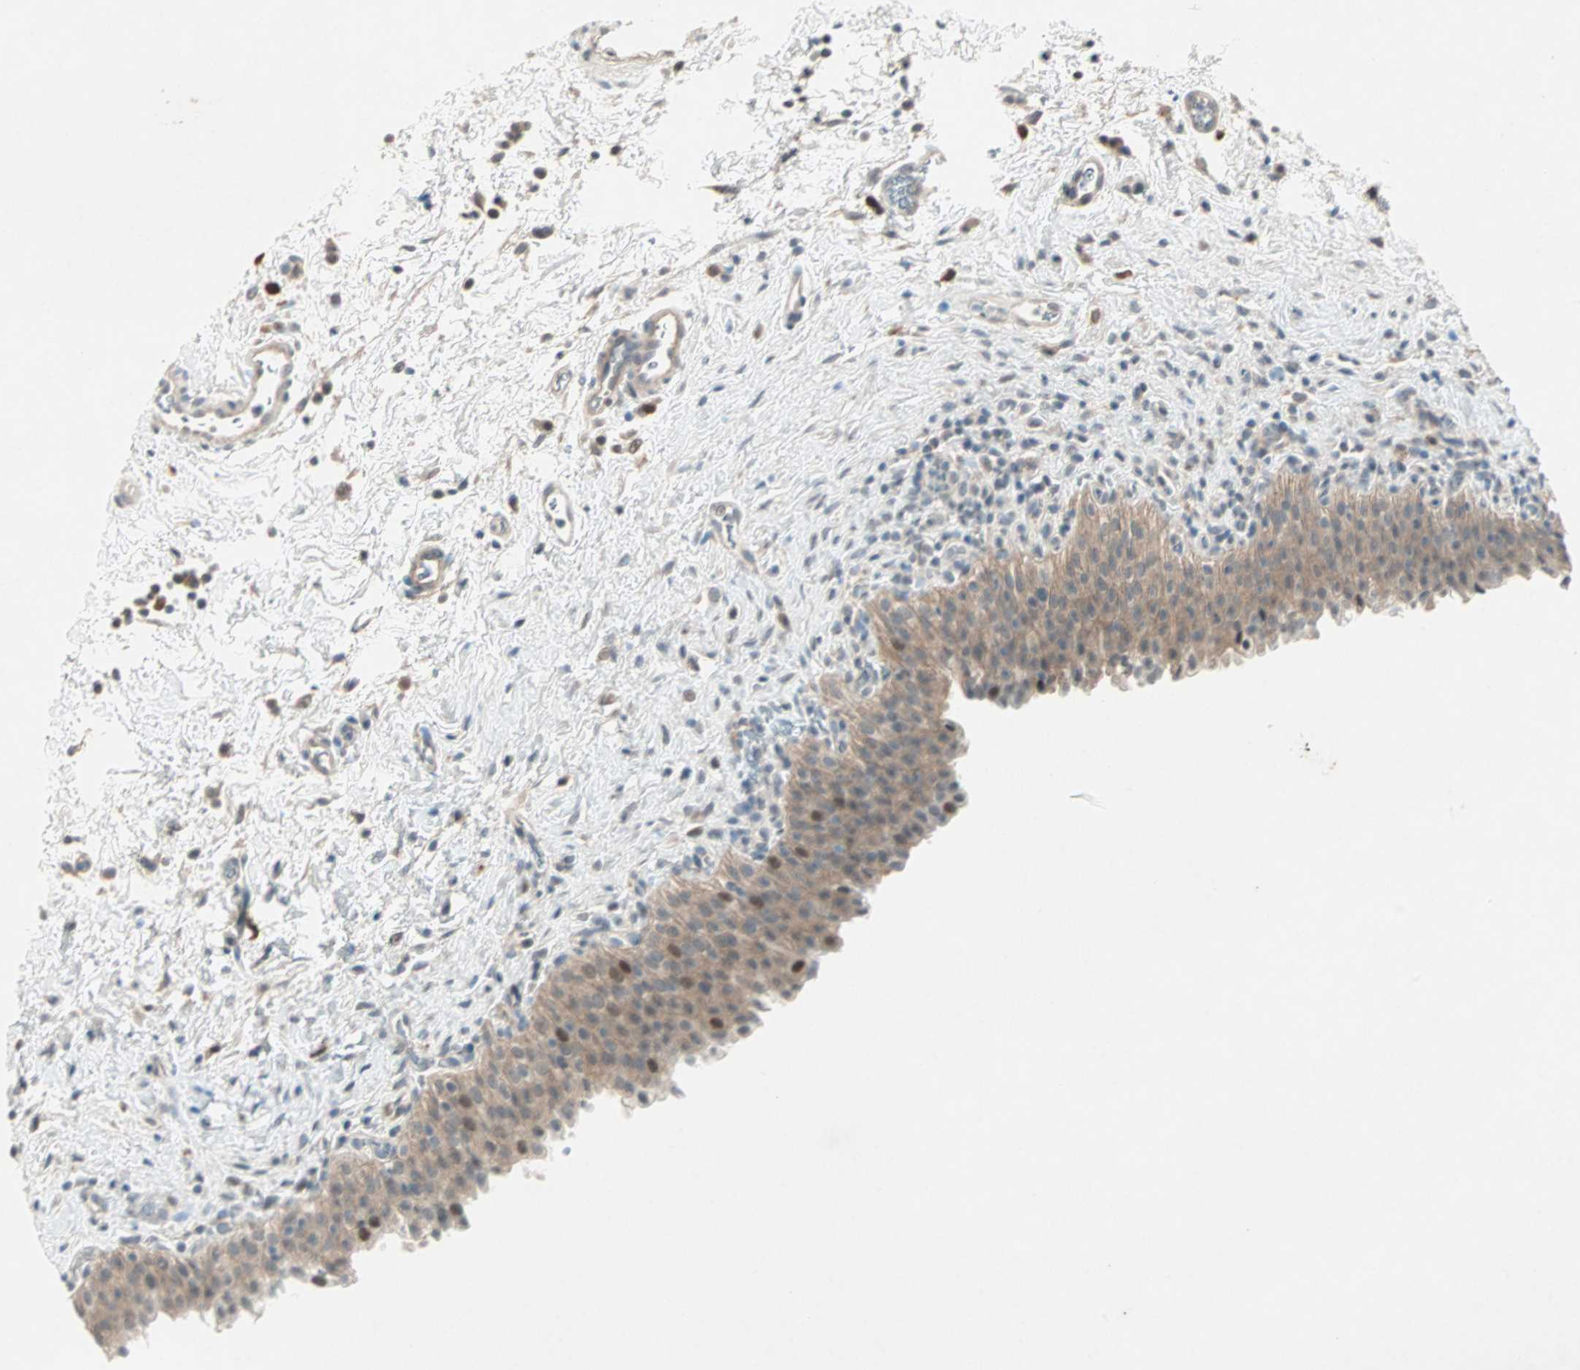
{"staining": {"intensity": "moderate", "quantity": ">75%", "location": "cytoplasmic/membranous,nuclear"}, "tissue": "urinary bladder", "cell_type": "Urothelial cells", "image_type": "normal", "snomed": [{"axis": "morphology", "description": "Normal tissue, NOS"}, {"axis": "topography", "description": "Urinary bladder"}], "caption": "Immunohistochemistry (IHC) photomicrograph of normal urinary bladder stained for a protein (brown), which shows medium levels of moderate cytoplasmic/membranous,nuclear expression in approximately >75% of urothelial cells.", "gene": "RTL6", "patient": {"sex": "male", "age": 51}}